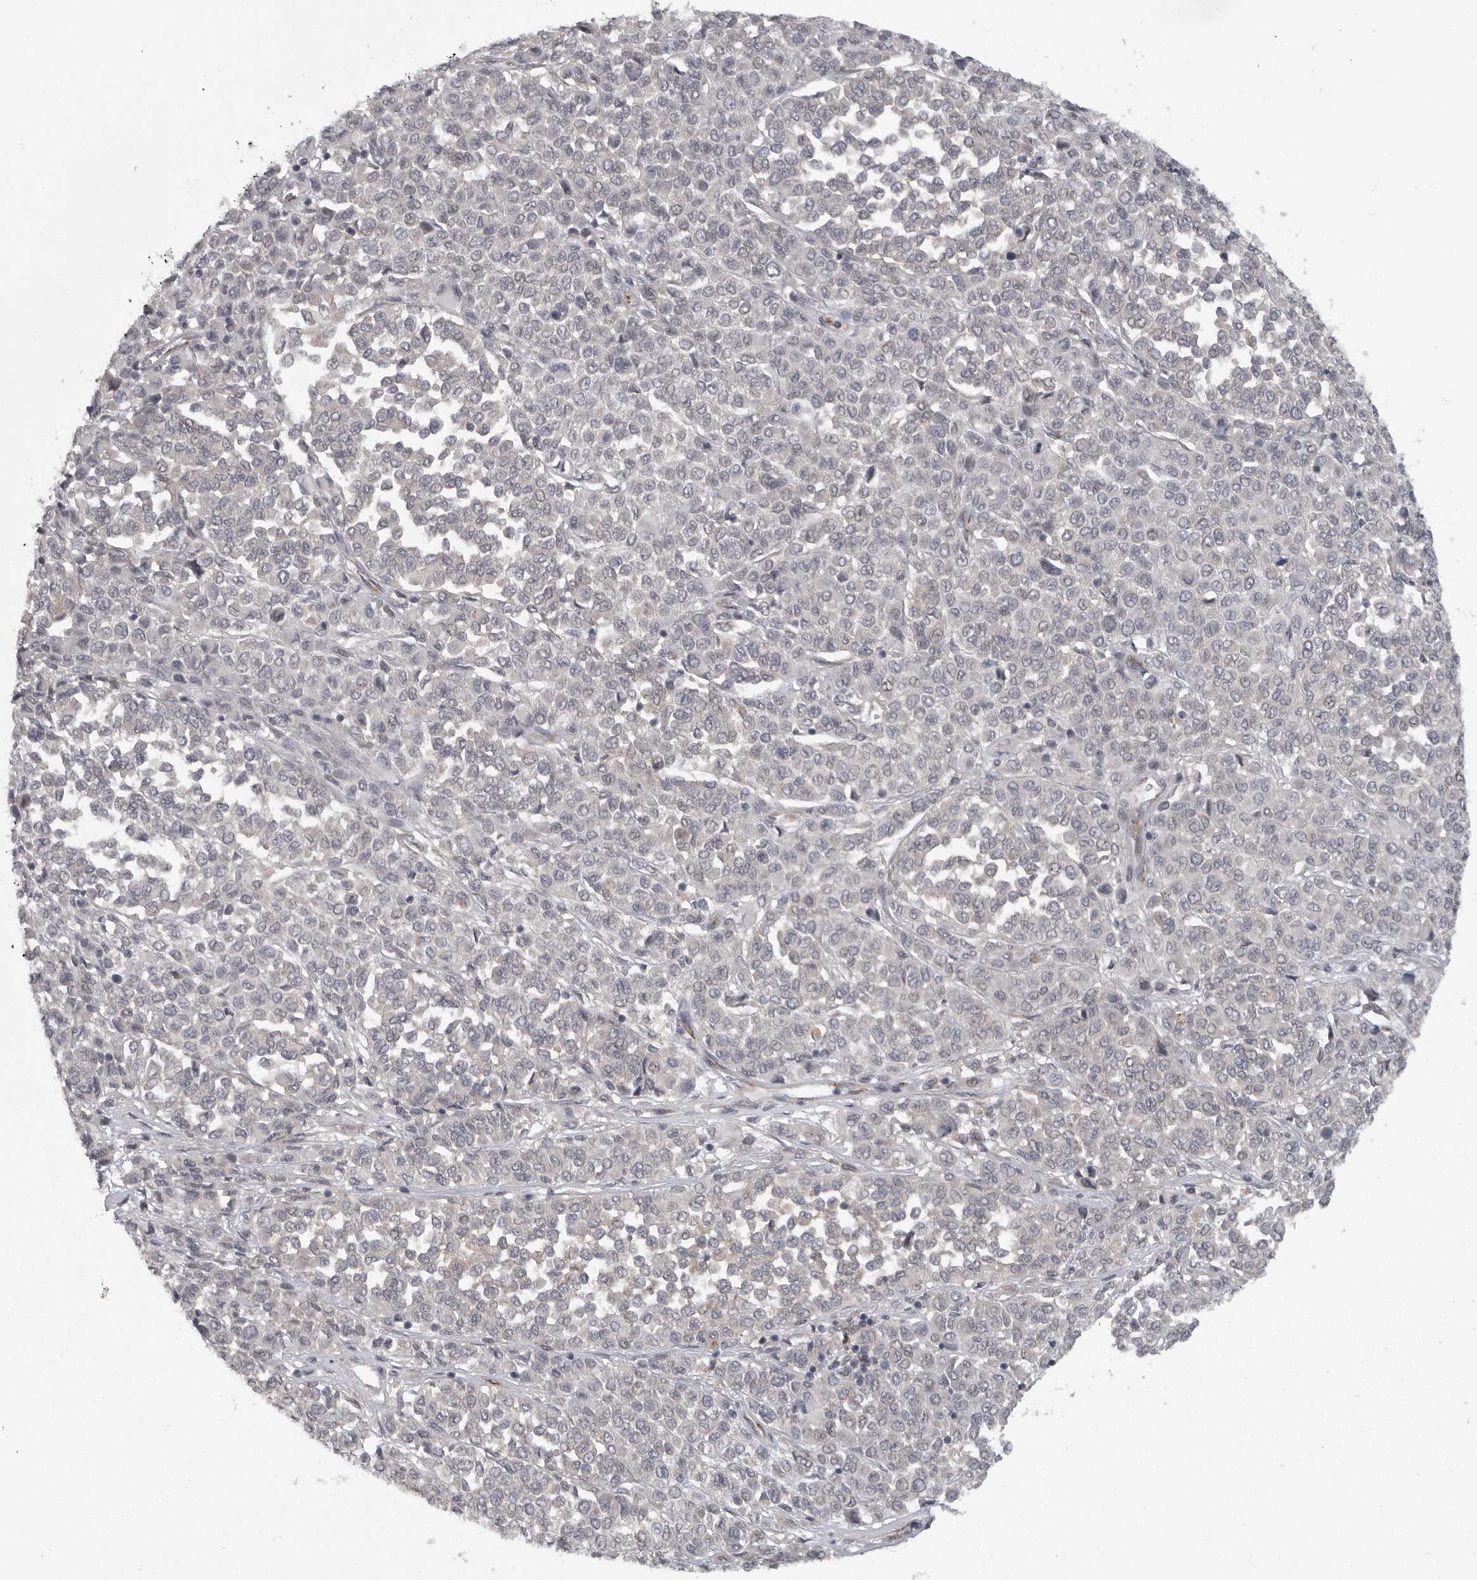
{"staining": {"intensity": "negative", "quantity": "none", "location": "none"}, "tissue": "melanoma", "cell_type": "Tumor cells", "image_type": "cancer", "snomed": [{"axis": "morphology", "description": "Malignant melanoma, Metastatic site"}, {"axis": "topography", "description": "Pancreas"}], "caption": "Tumor cells show no significant expression in melanoma.", "gene": "PPP1R9A", "patient": {"sex": "female", "age": 30}}